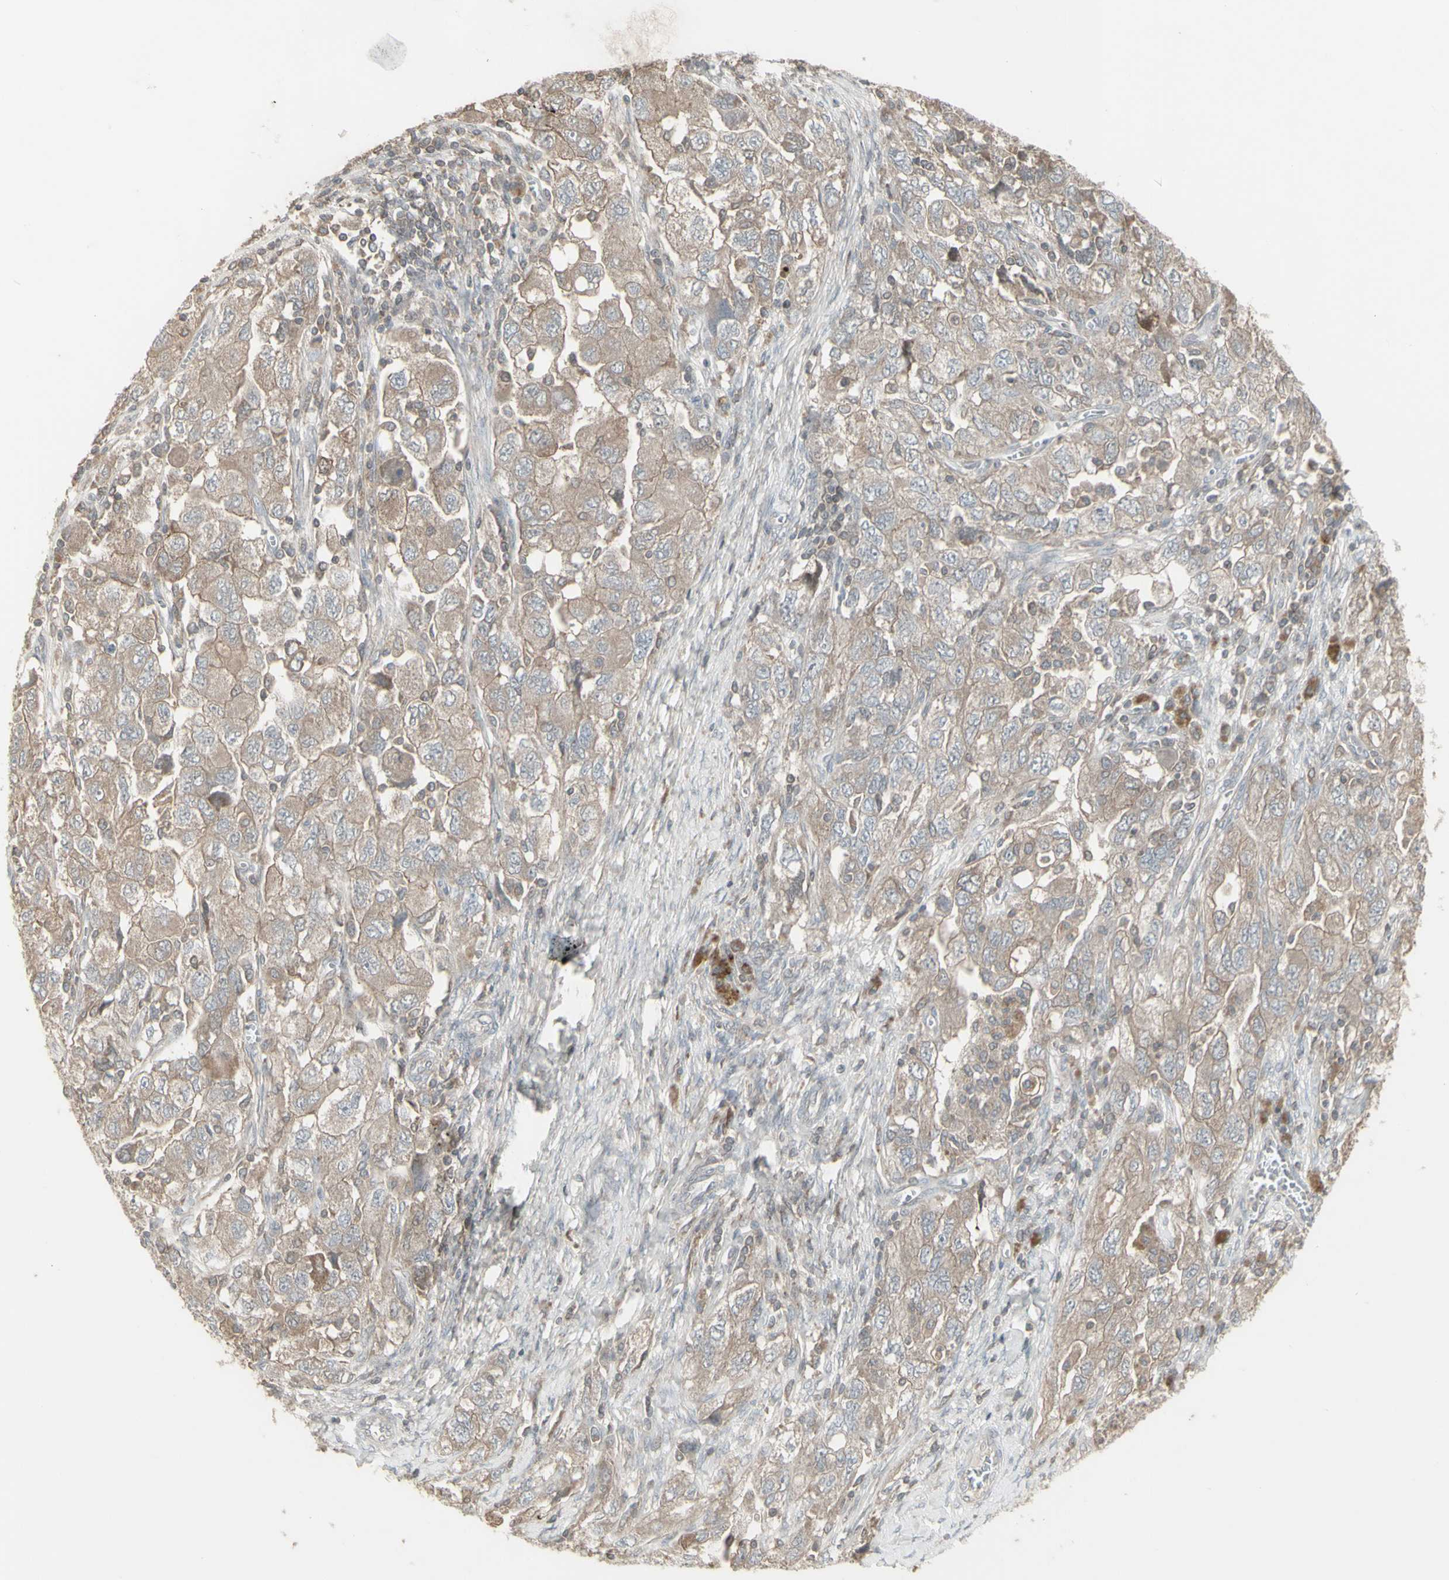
{"staining": {"intensity": "weak", "quantity": "25%-75%", "location": "cytoplasmic/membranous"}, "tissue": "ovarian cancer", "cell_type": "Tumor cells", "image_type": "cancer", "snomed": [{"axis": "morphology", "description": "Carcinoma, NOS"}, {"axis": "morphology", "description": "Cystadenocarcinoma, serous, NOS"}, {"axis": "topography", "description": "Ovary"}], "caption": "IHC of human ovarian carcinoma displays low levels of weak cytoplasmic/membranous expression in approximately 25%-75% of tumor cells.", "gene": "CSK", "patient": {"sex": "female", "age": 69}}